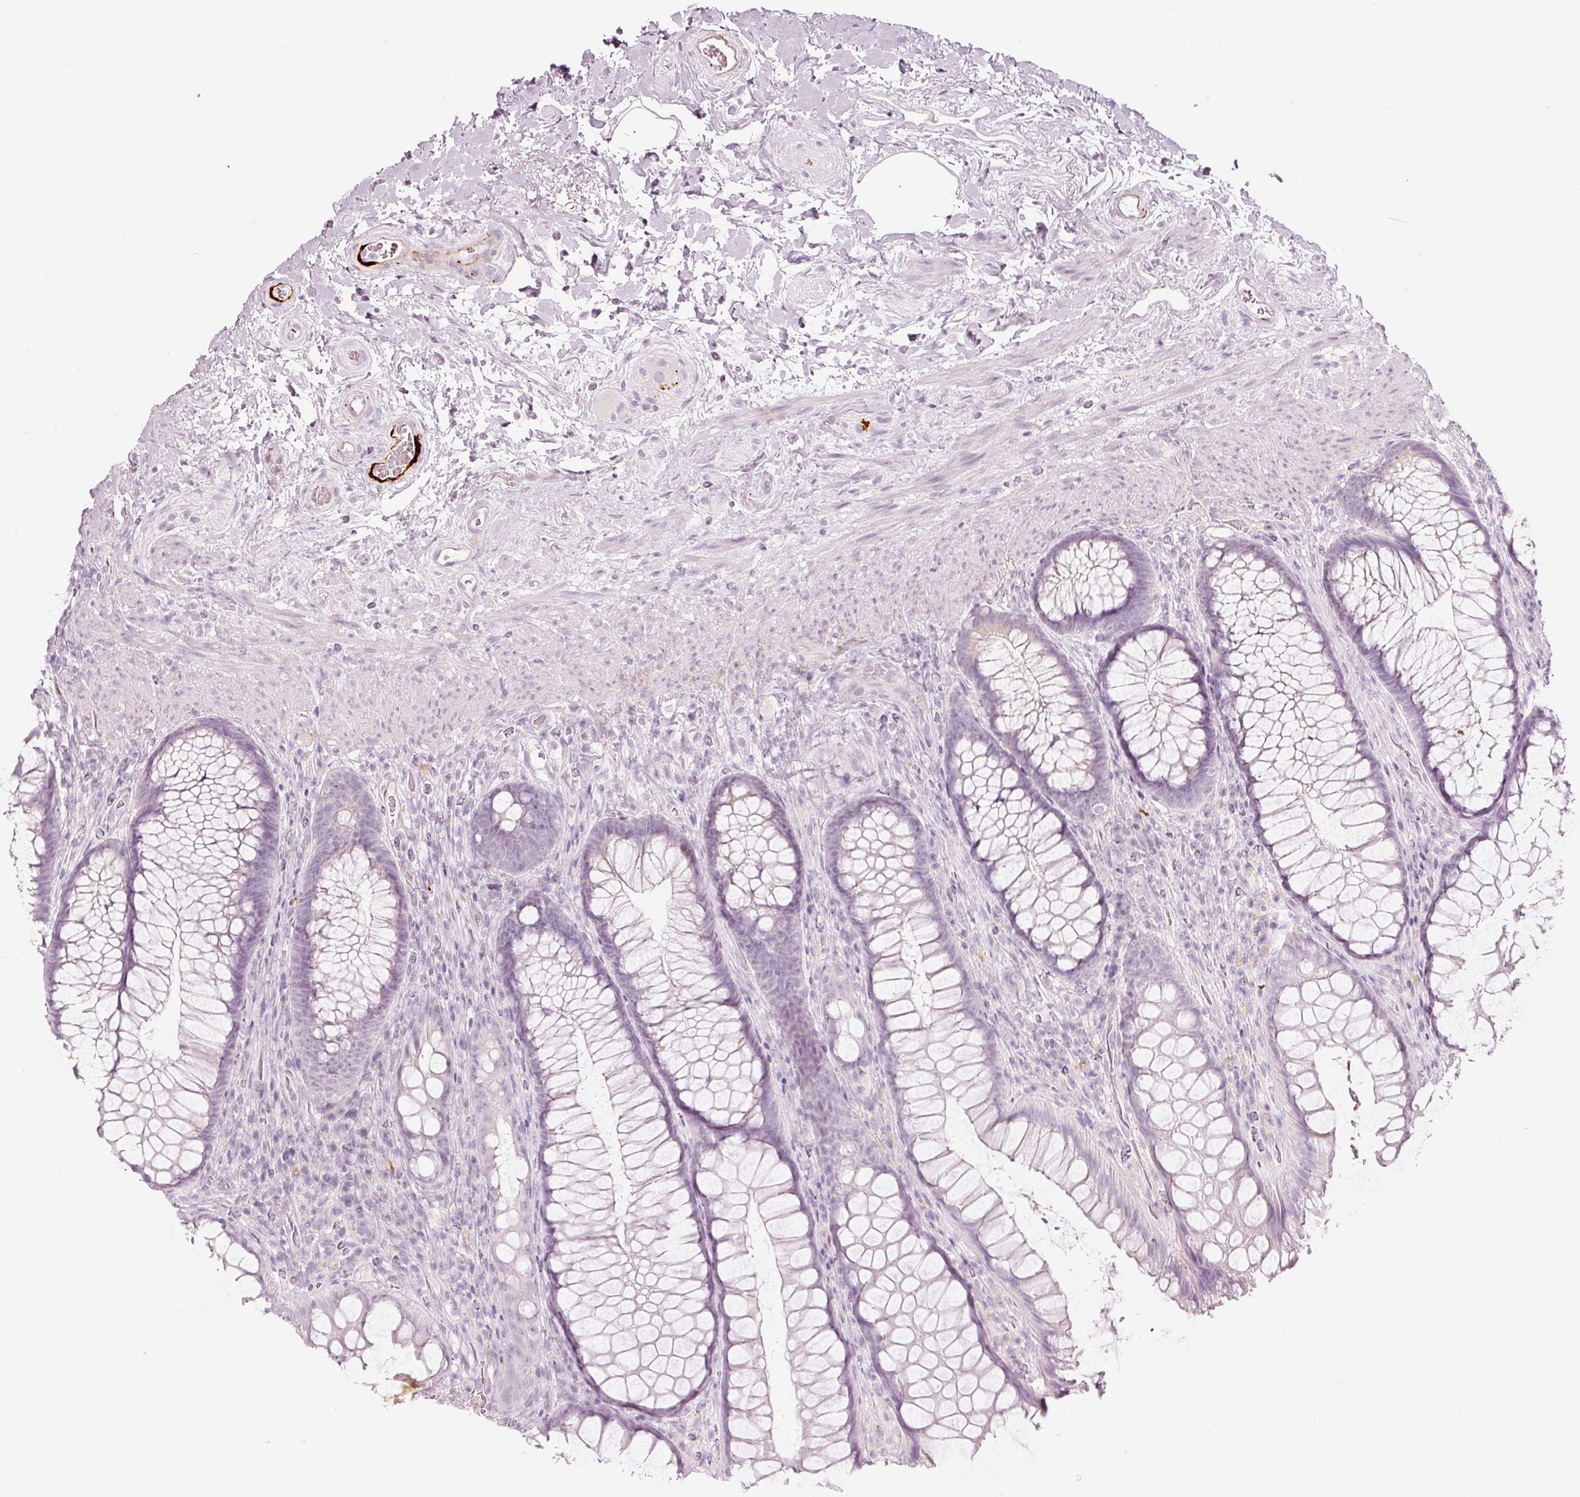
{"staining": {"intensity": "negative", "quantity": "none", "location": "none"}, "tissue": "rectum", "cell_type": "Glandular cells", "image_type": "normal", "snomed": [{"axis": "morphology", "description": "Normal tissue, NOS"}, {"axis": "topography", "description": "Rectum"}], "caption": "This is an immunohistochemistry (IHC) photomicrograph of normal human rectum. There is no staining in glandular cells.", "gene": "LECT2", "patient": {"sex": "male", "age": 53}}